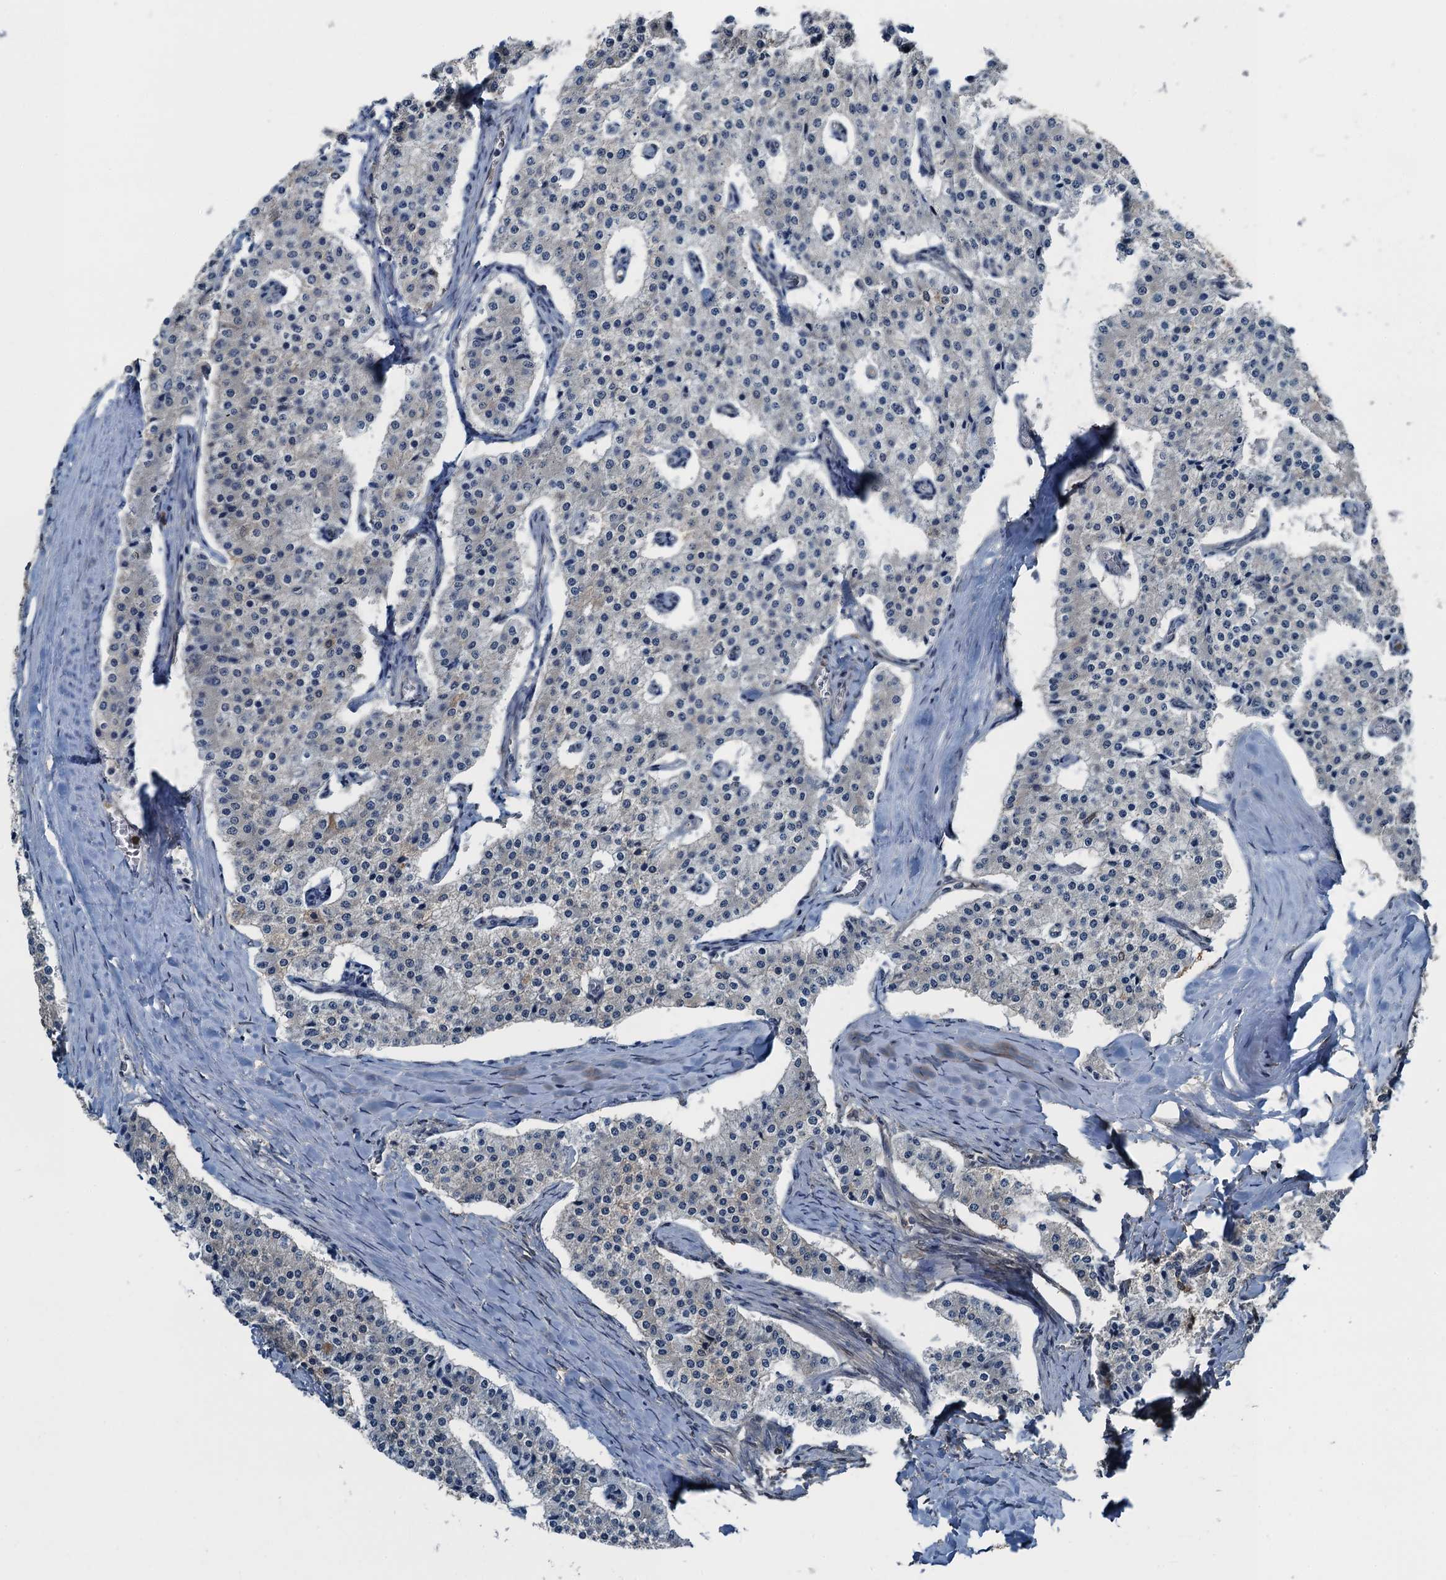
{"staining": {"intensity": "negative", "quantity": "none", "location": "none"}, "tissue": "carcinoid", "cell_type": "Tumor cells", "image_type": "cancer", "snomed": [{"axis": "morphology", "description": "Carcinoid, malignant, NOS"}, {"axis": "topography", "description": "Colon"}], "caption": "Tumor cells show no significant protein expression in malignant carcinoid.", "gene": "RNH1", "patient": {"sex": "female", "age": 52}}